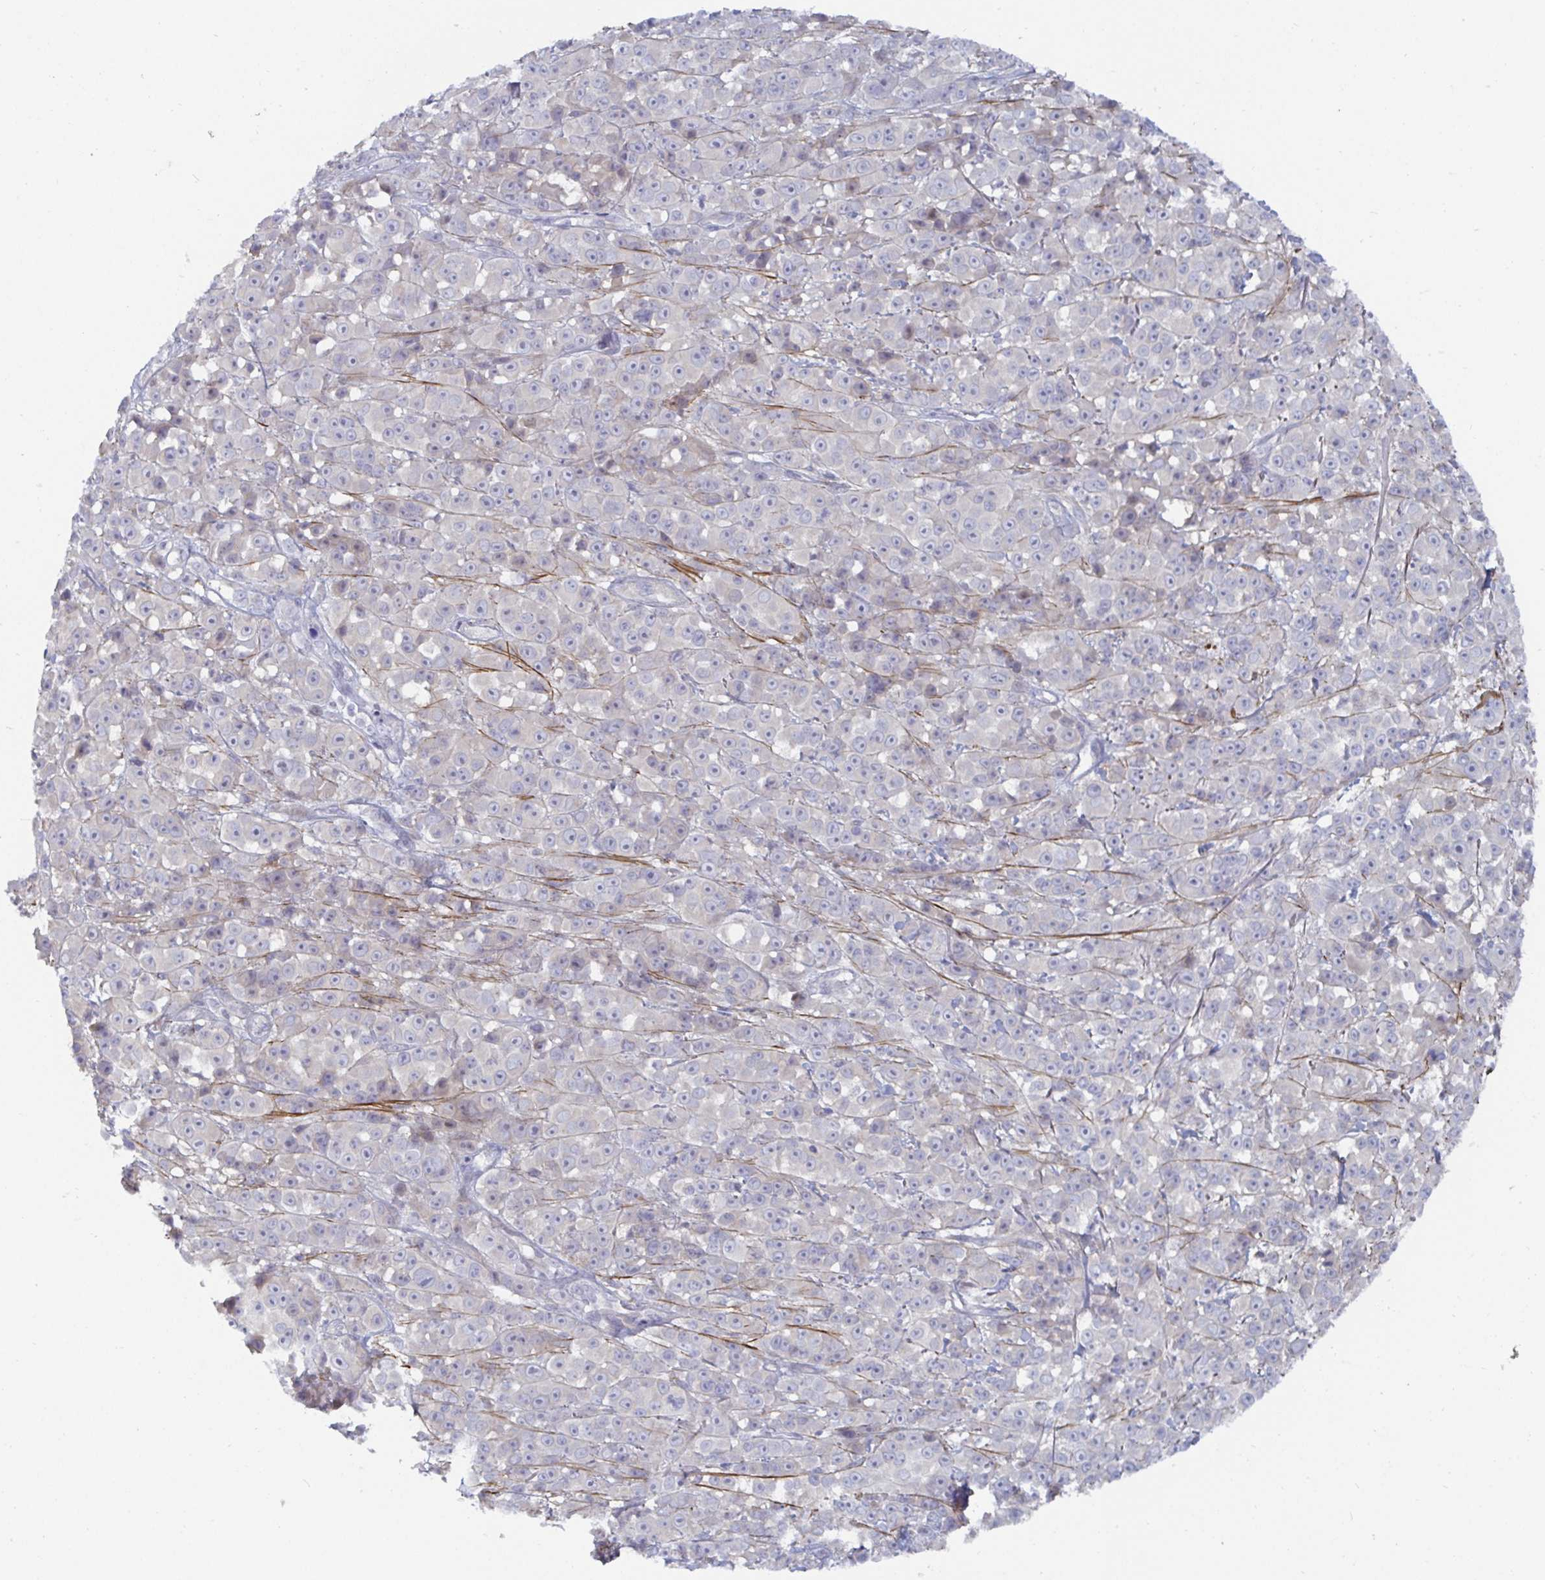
{"staining": {"intensity": "negative", "quantity": "none", "location": "none"}, "tissue": "melanoma", "cell_type": "Tumor cells", "image_type": "cancer", "snomed": [{"axis": "morphology", "description": "Malignant melanoma, NOS"}, {"axis": "topography", "description": "Skin"}, {"axis": "topography", "description": "Skin of back"}], "caption": "Tumor cells show no significant expression in melanoma.", "gene": "SSH2", "patient": {"sex": "male", "age": 91}}